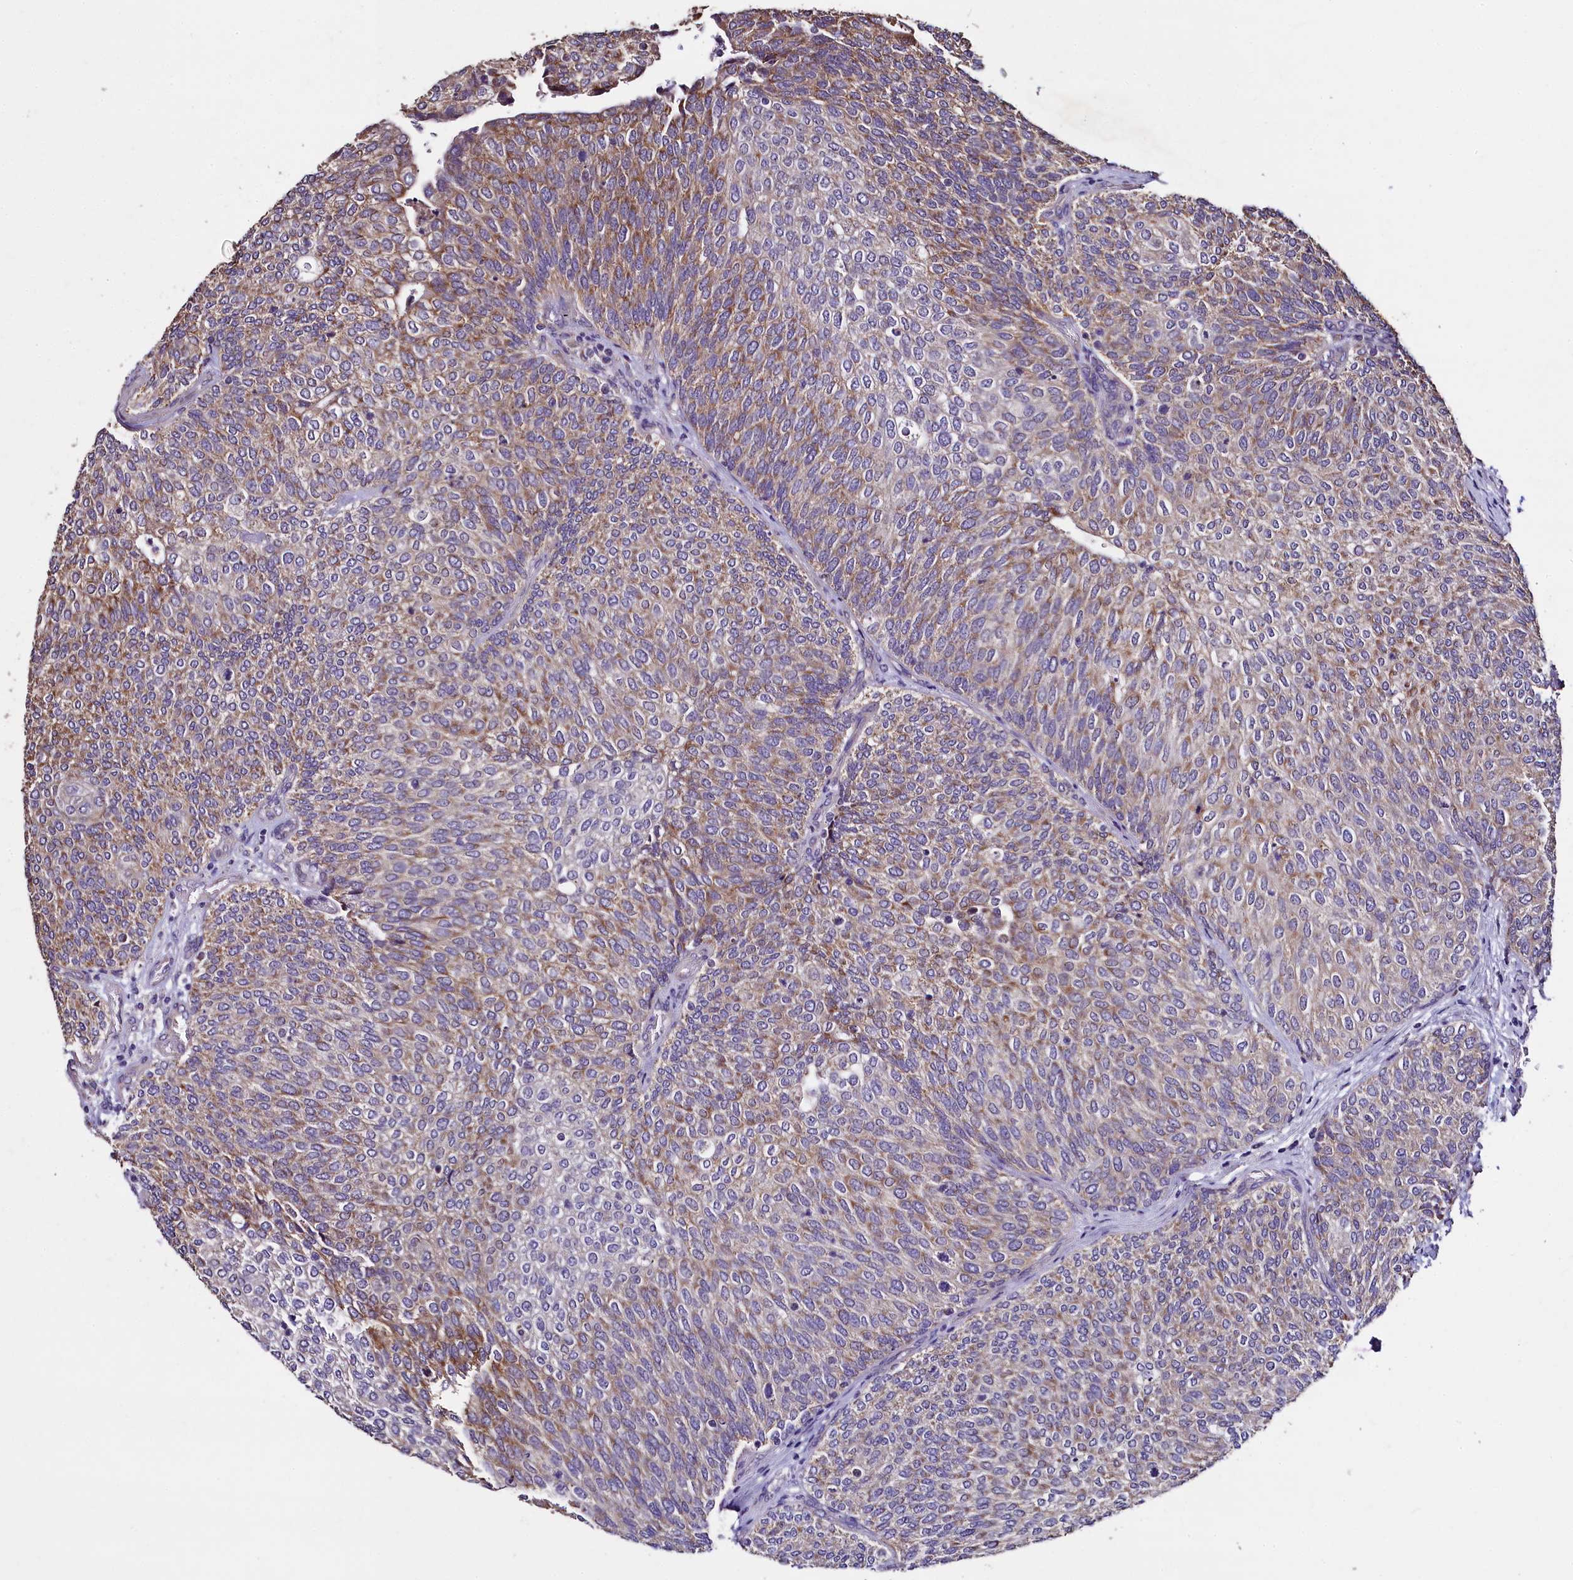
{"staining": {"intensity": "moderate", "quantity": "25%-75%", "location": "cytoplasmic/membranous"}, "tissue": "urothelial cancer", "cell_type": "Tumor cells", "image_type": "cancer", "snomed": [{"axis": "morphology", "description": "Urothelial carcinoma, Low grade"}, {"axis": "topography", "description": "Urinary bladder"}], "caption": "Immunohistochemical staining of urothelial cancer exhibits medium levels of moderate cytoplasmic/membranous protein staining in about 25%-75% of tumor cells.", "gene": "COQ9", "patient": {"sex": "female", "age": 79}}